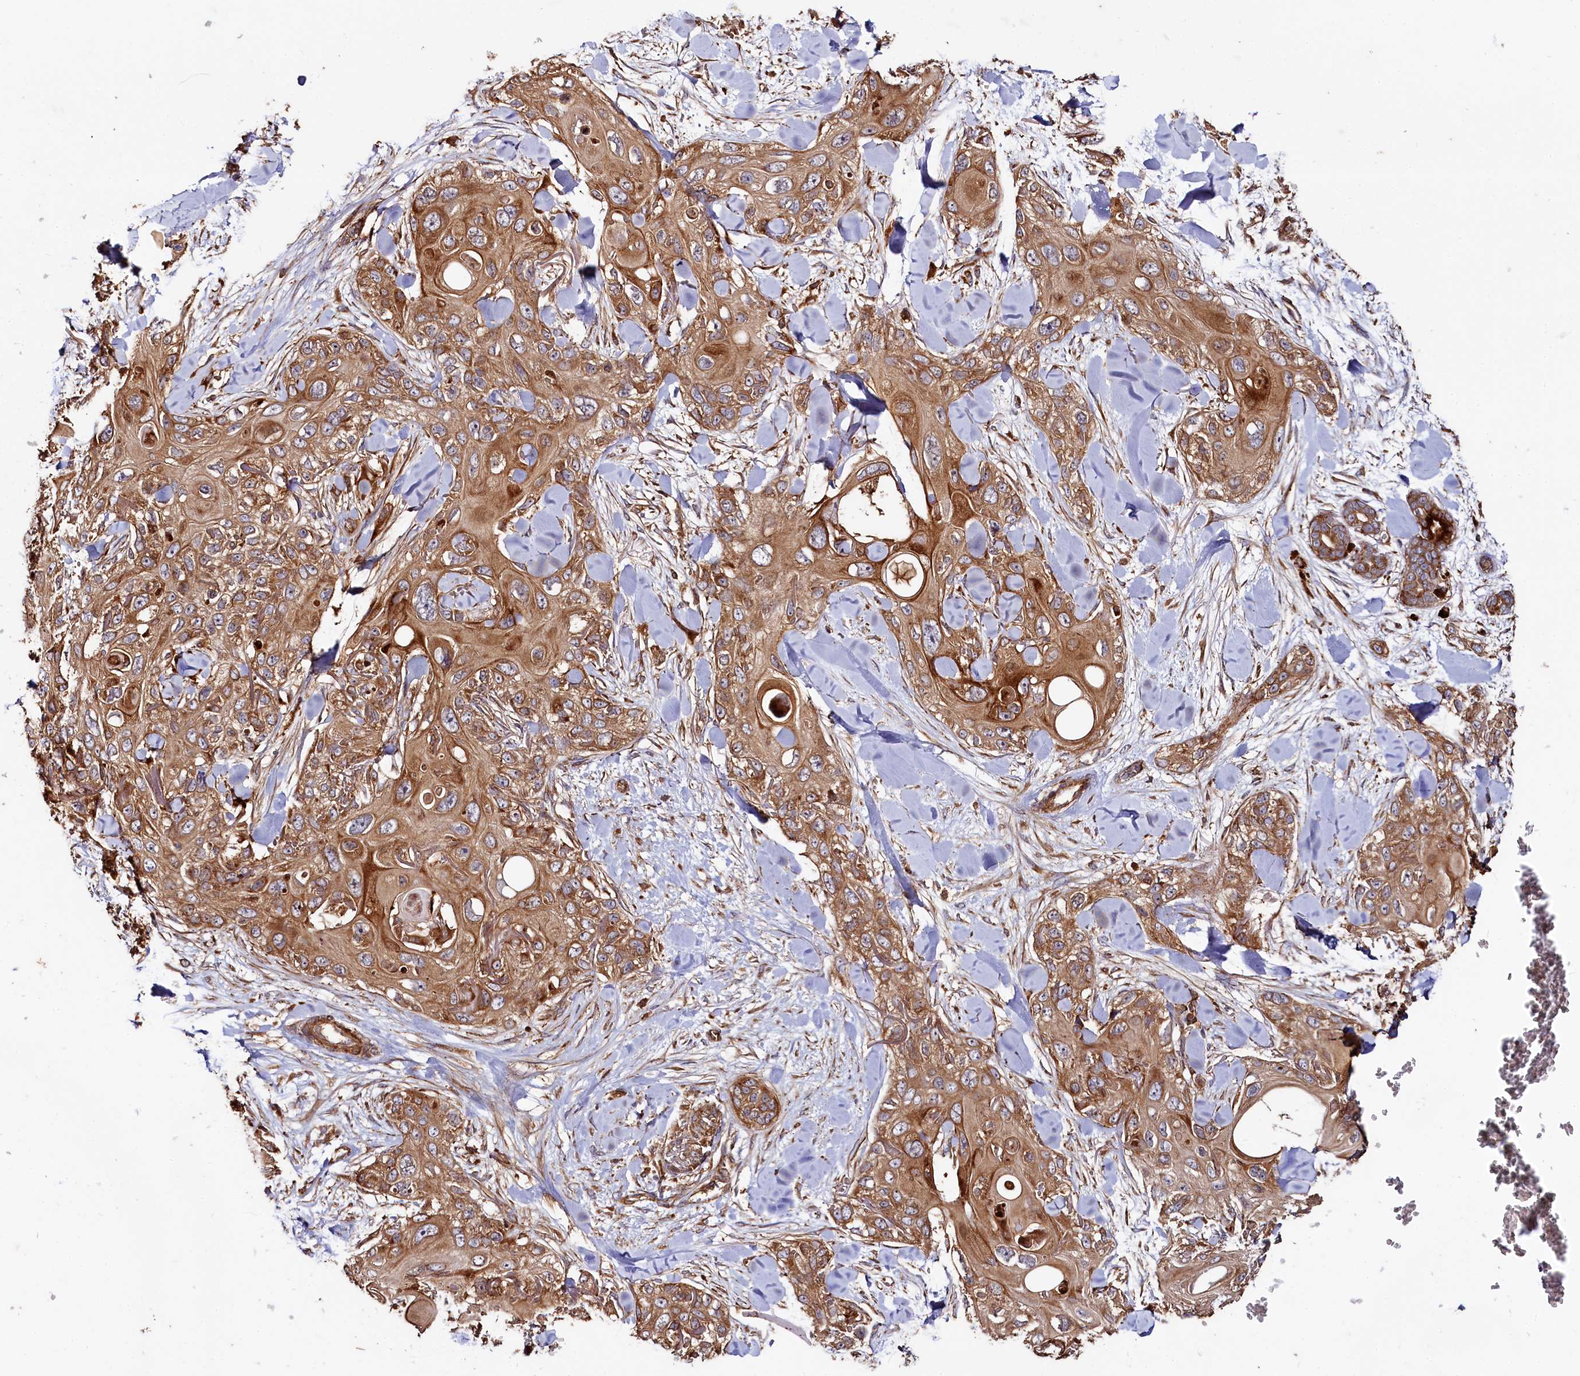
{"staining": {"intensity": "moderate", "quantity": ">75%", "location": "cytoplasmic/membranous"}, "tissue": "skin cancer", "cell_type": "Tumor cells", "image_type": "cancer", "snomed": [{"axis": "morphology", "description": "Normal tissue, NOS"}, {"axis": "morphology", "description": "Squamous cell carcinoma, NOS"}, {"axis": "topography", "description": "Skin"}], "caption": "A brown stain labels moderate cytoplasmic/membranous positivity of a protein in skin squamous cell carcinoma tumor cells.", "gene": "WDR73", "patient": {"sex": "male", "age": 72}}